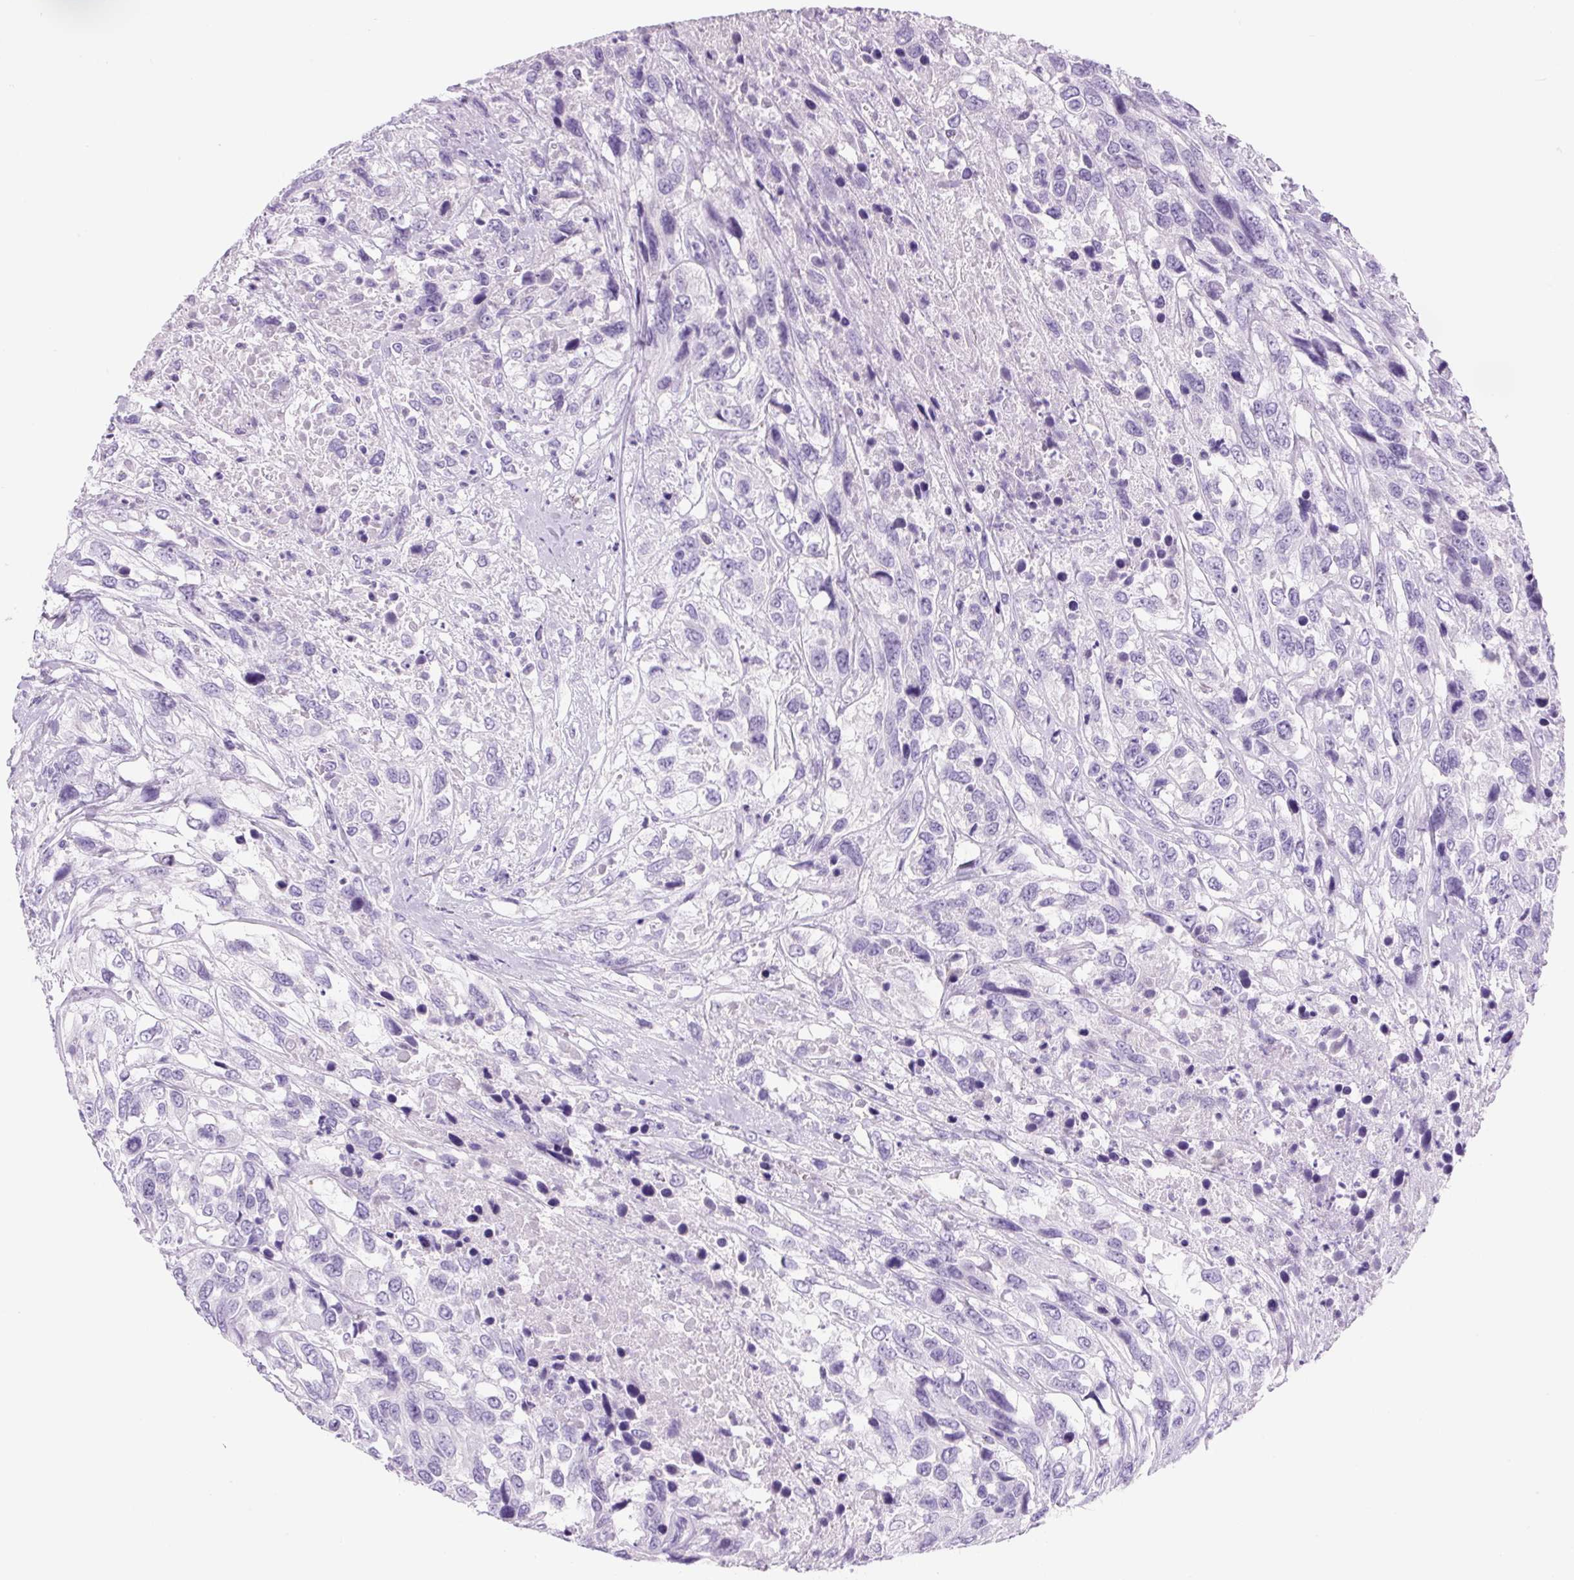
{"staining": {"intensity": "negative", "quantity": "none", "location": "none"}, "tissue": "urothelial cancer", "cell_type": "Tumor cells", "image_type": "cancer", "snomed": [{"axis": "morphology", "description": "Urothelial carcinoma, High grade"}, {"axis": "topography", "description": "Urinary bladder"}], "caption": "Immunohistochemical staining of human urothelial cancer shows no significant positivity in tumor cells.", "gene": "PRRT1", "patient": {"sex": "female", "age": 70}}